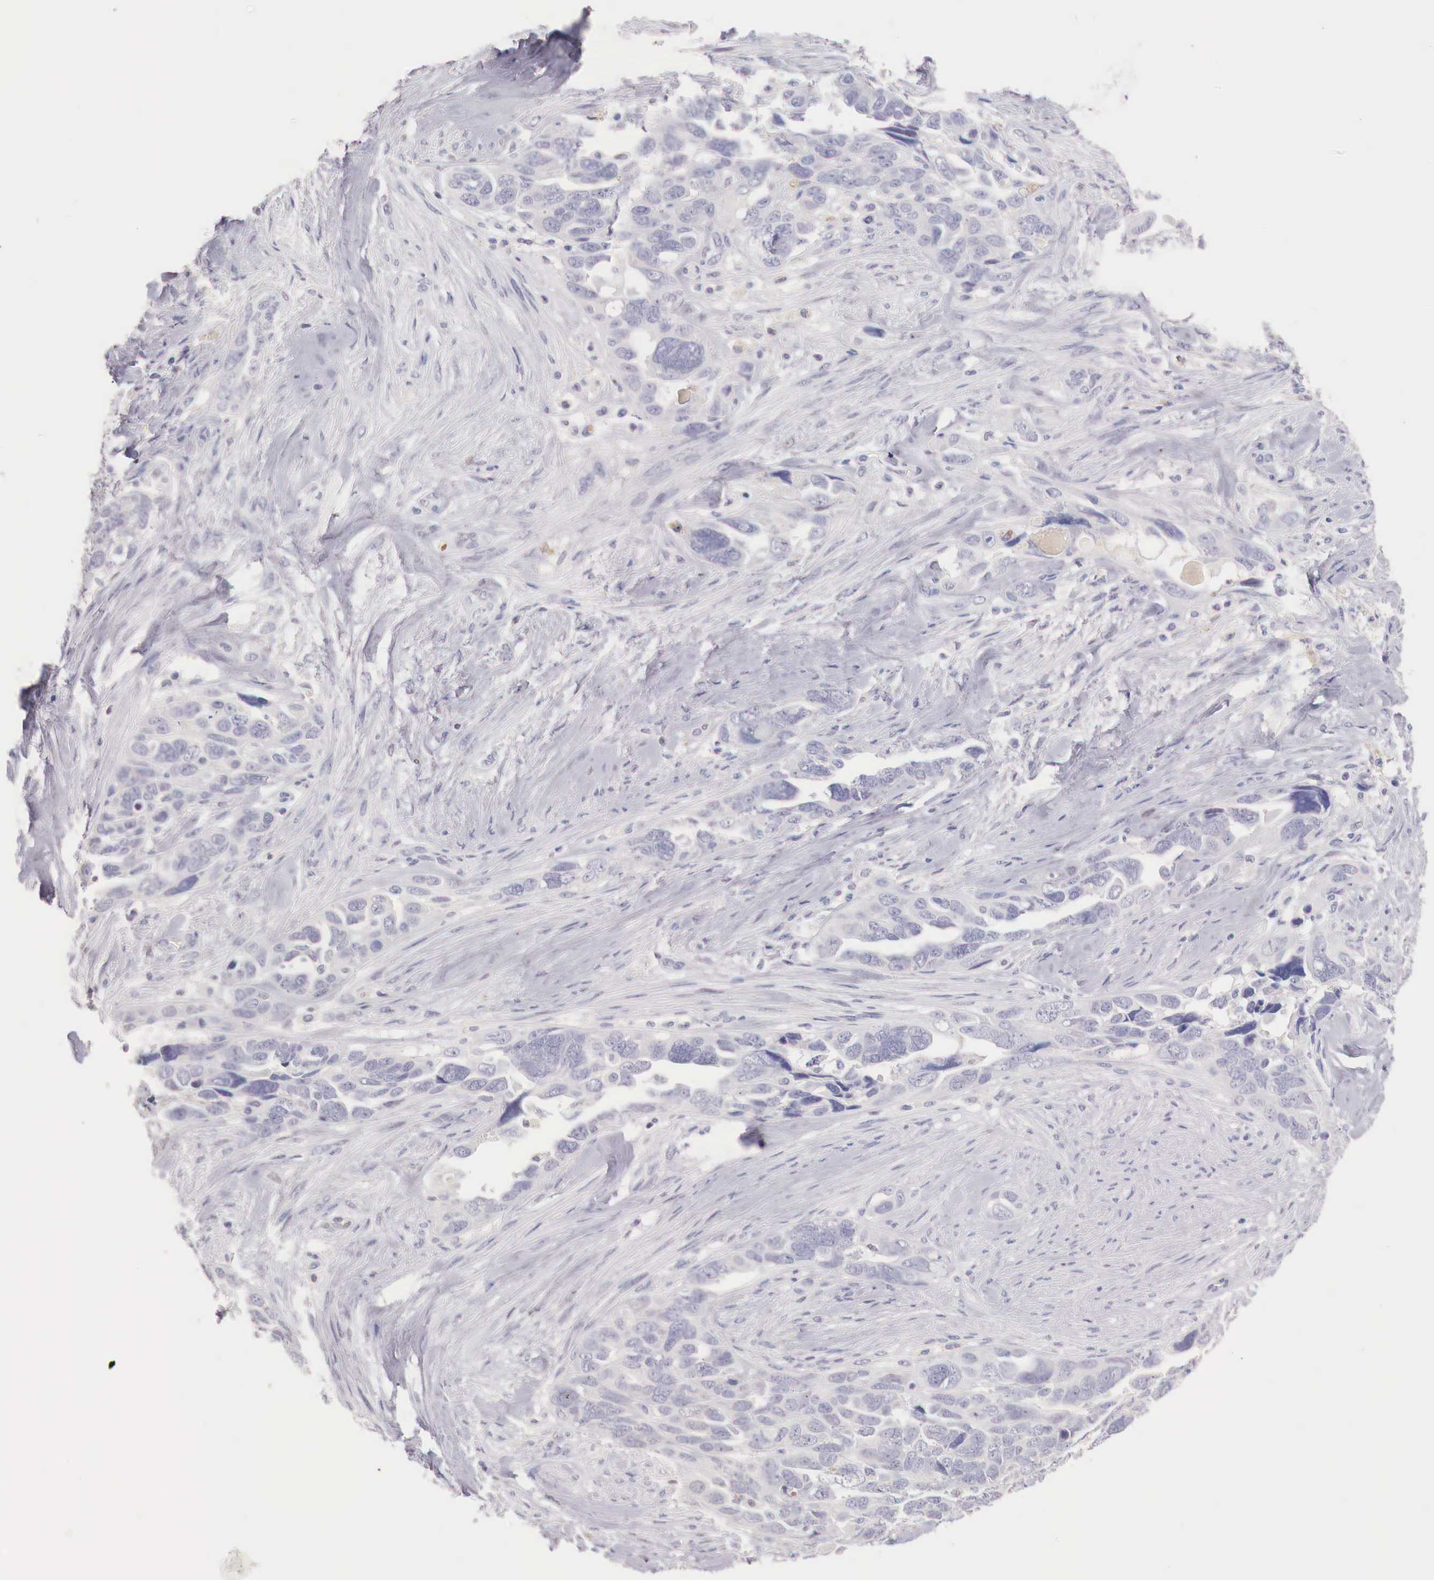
{"staining": {"intensity": "weak", "quantity": "<25%", "location": "cytoplasmic/membranous"}, "tissue": "ovarian cancer", "cell_type": "Tumor cells", "image_type": "cancer", "snomed": [{"axis": "morphology", "description": "Cystadenocarcinoma, serous, NOS"}, {"axis": "topography", "description": "Ovary"}], "caption": "Human ovarian serous cystadenocarcinoma stained for a protein using IHC exhibits no positivity in tumor cells.", "gene": "ITIH6", "patient": {"sex": "female", "age": 63}}